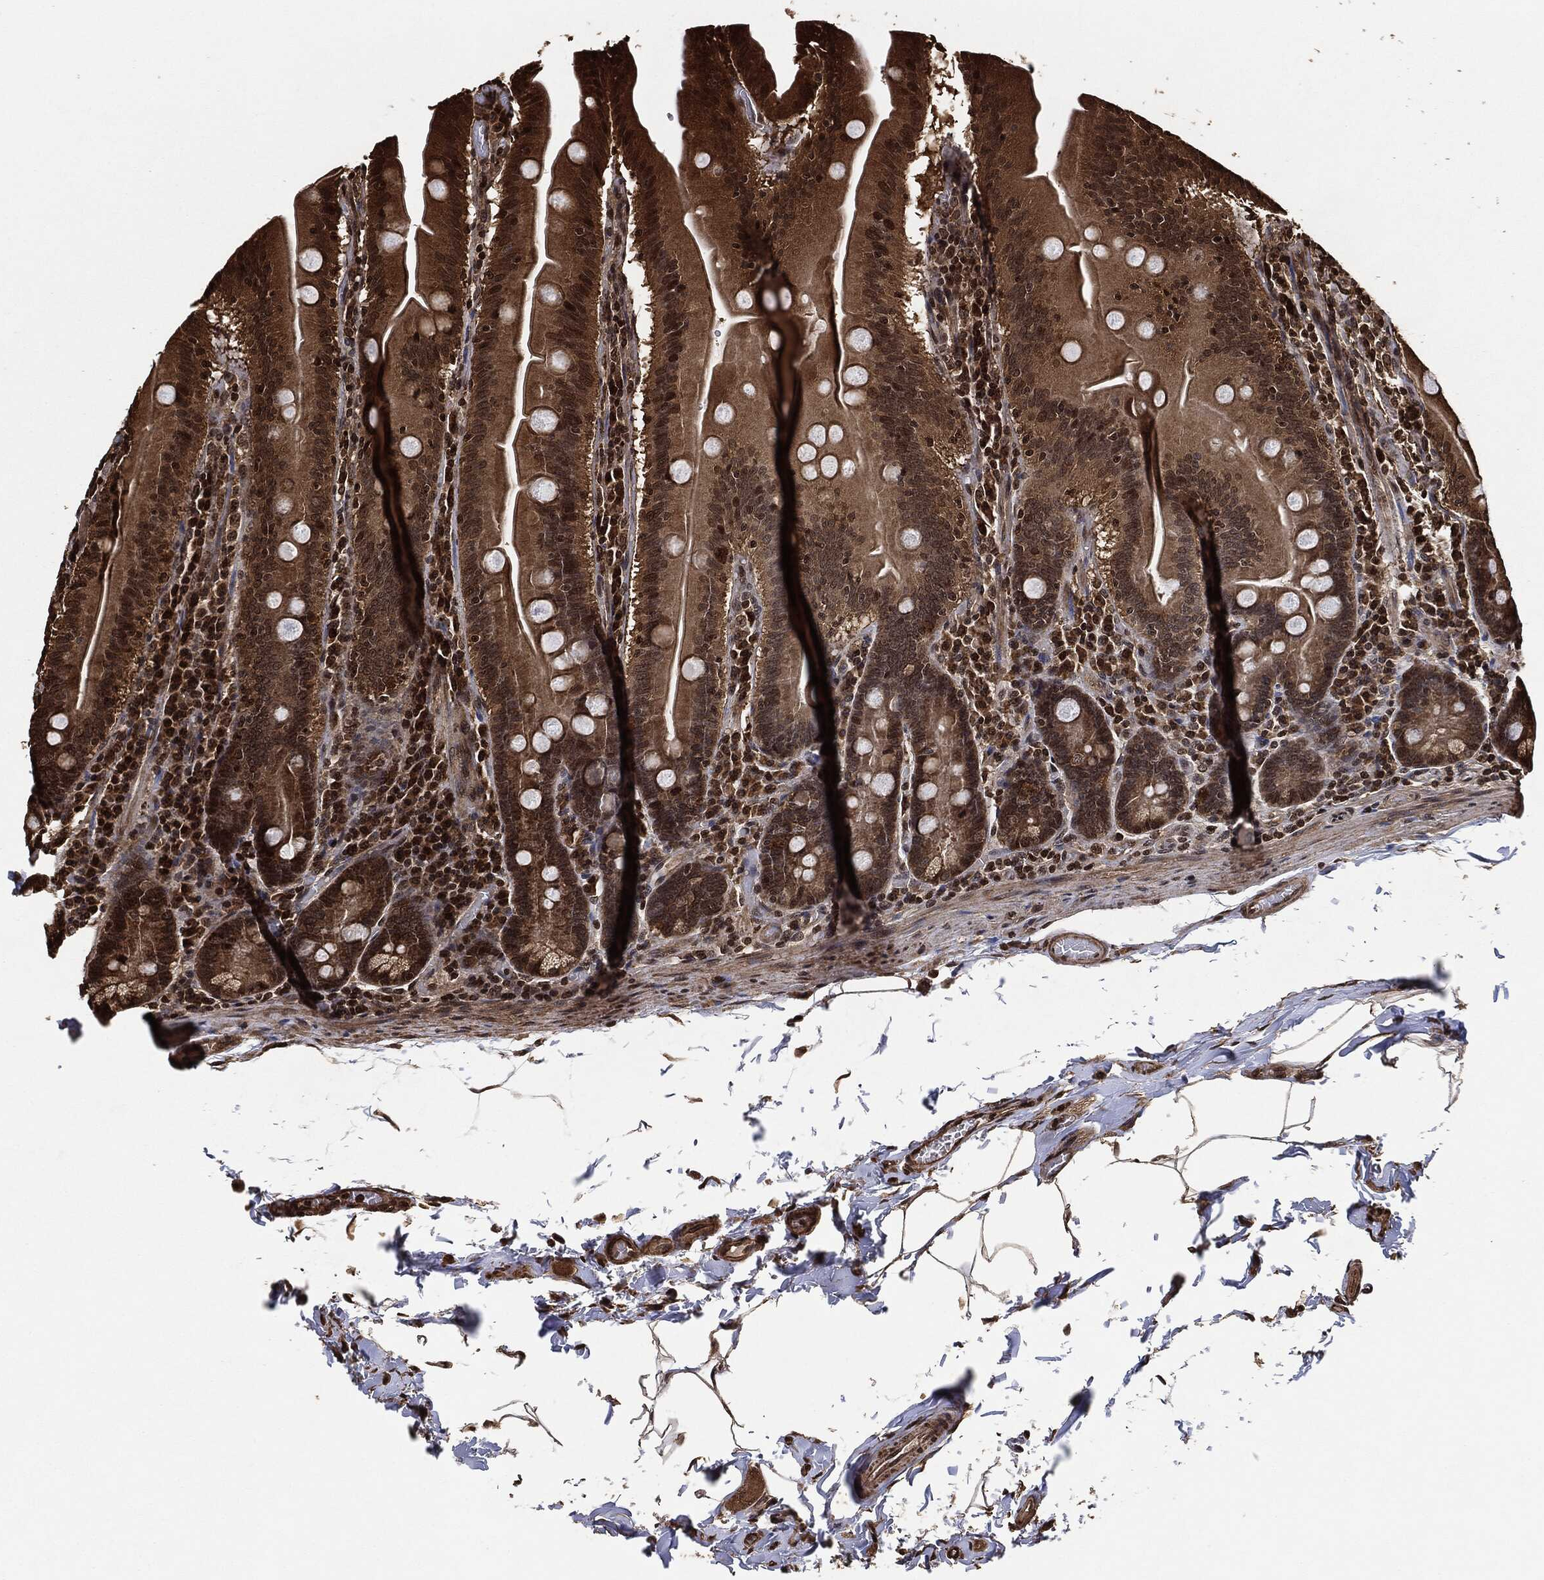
{"staining": {"intensity": "moderate", "quantity": "25%-75%", "location": "cytoplasmic/membranous,nuclear"}, "tissue": "small intestine", "cell_type": "Glandular cells", "image_type": "normal", "snomed": [{"axis": "morphology", "description": "Normal tissue, NOS"}, {"axis": "topography", "description": "Small intestine"}], "caption": "Protein staining exhibits moderate cytoplasmic/membranous,nuclear staining in about 25%-75% of glandular cells in unremarkable small intestine. (IHC, brightfield microscopy, high magnification).", "gene": "PDK1", "patient": {"sex": "male", "age": 37}}